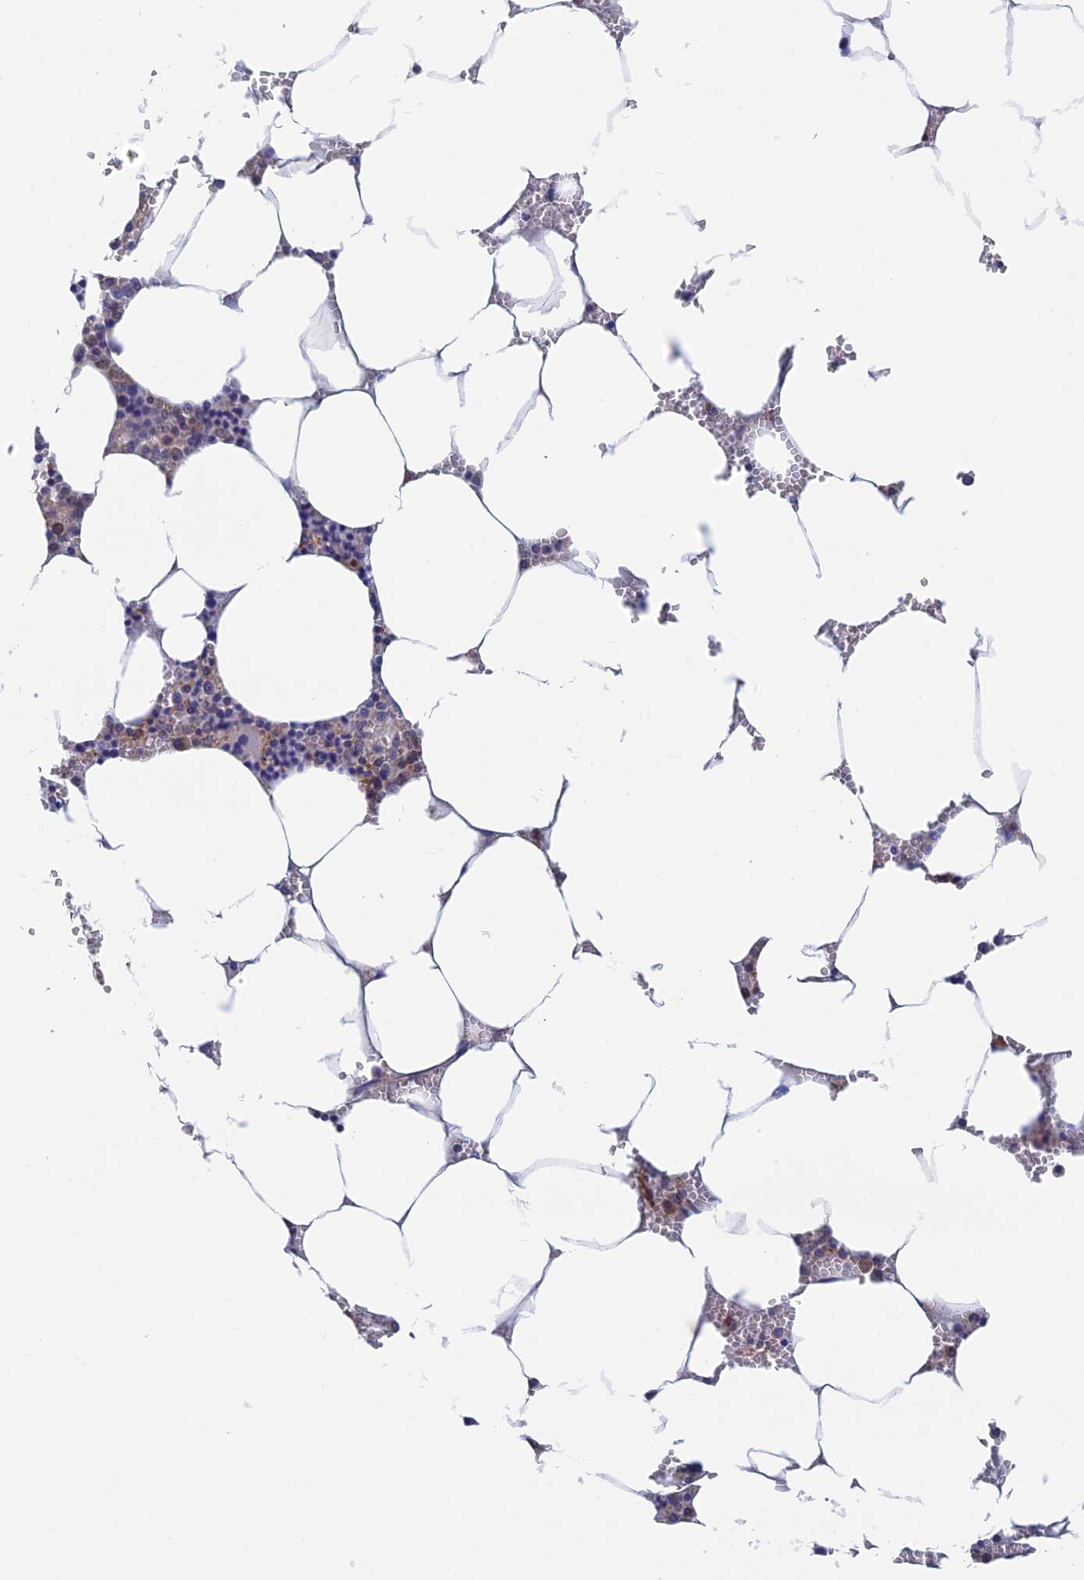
{"staining": {"intensity": "moderate", "quantity": "<25%", "location": "cytoplasmic/membranous"}, "tissue": "bone marrow", "cell_type": "Hematopoietic cells", "image_type": "normal", "snomed": [{"axis": "morphology", "description": "Normal tissue, NOS"}, {"axis": "topography", "description": "Bone marrow"}], "caption": "Immunohistochemistry (IHC) of unremarkable human bone marrow displays low levels of moderate cytoplasmic/membranous staining in about <25% of hematopoietic cells. The protein is shown in brown color, while the nuclei are stained blue.", "gene": "WDR83", "patient": {"sex": "male", "age": 70}}